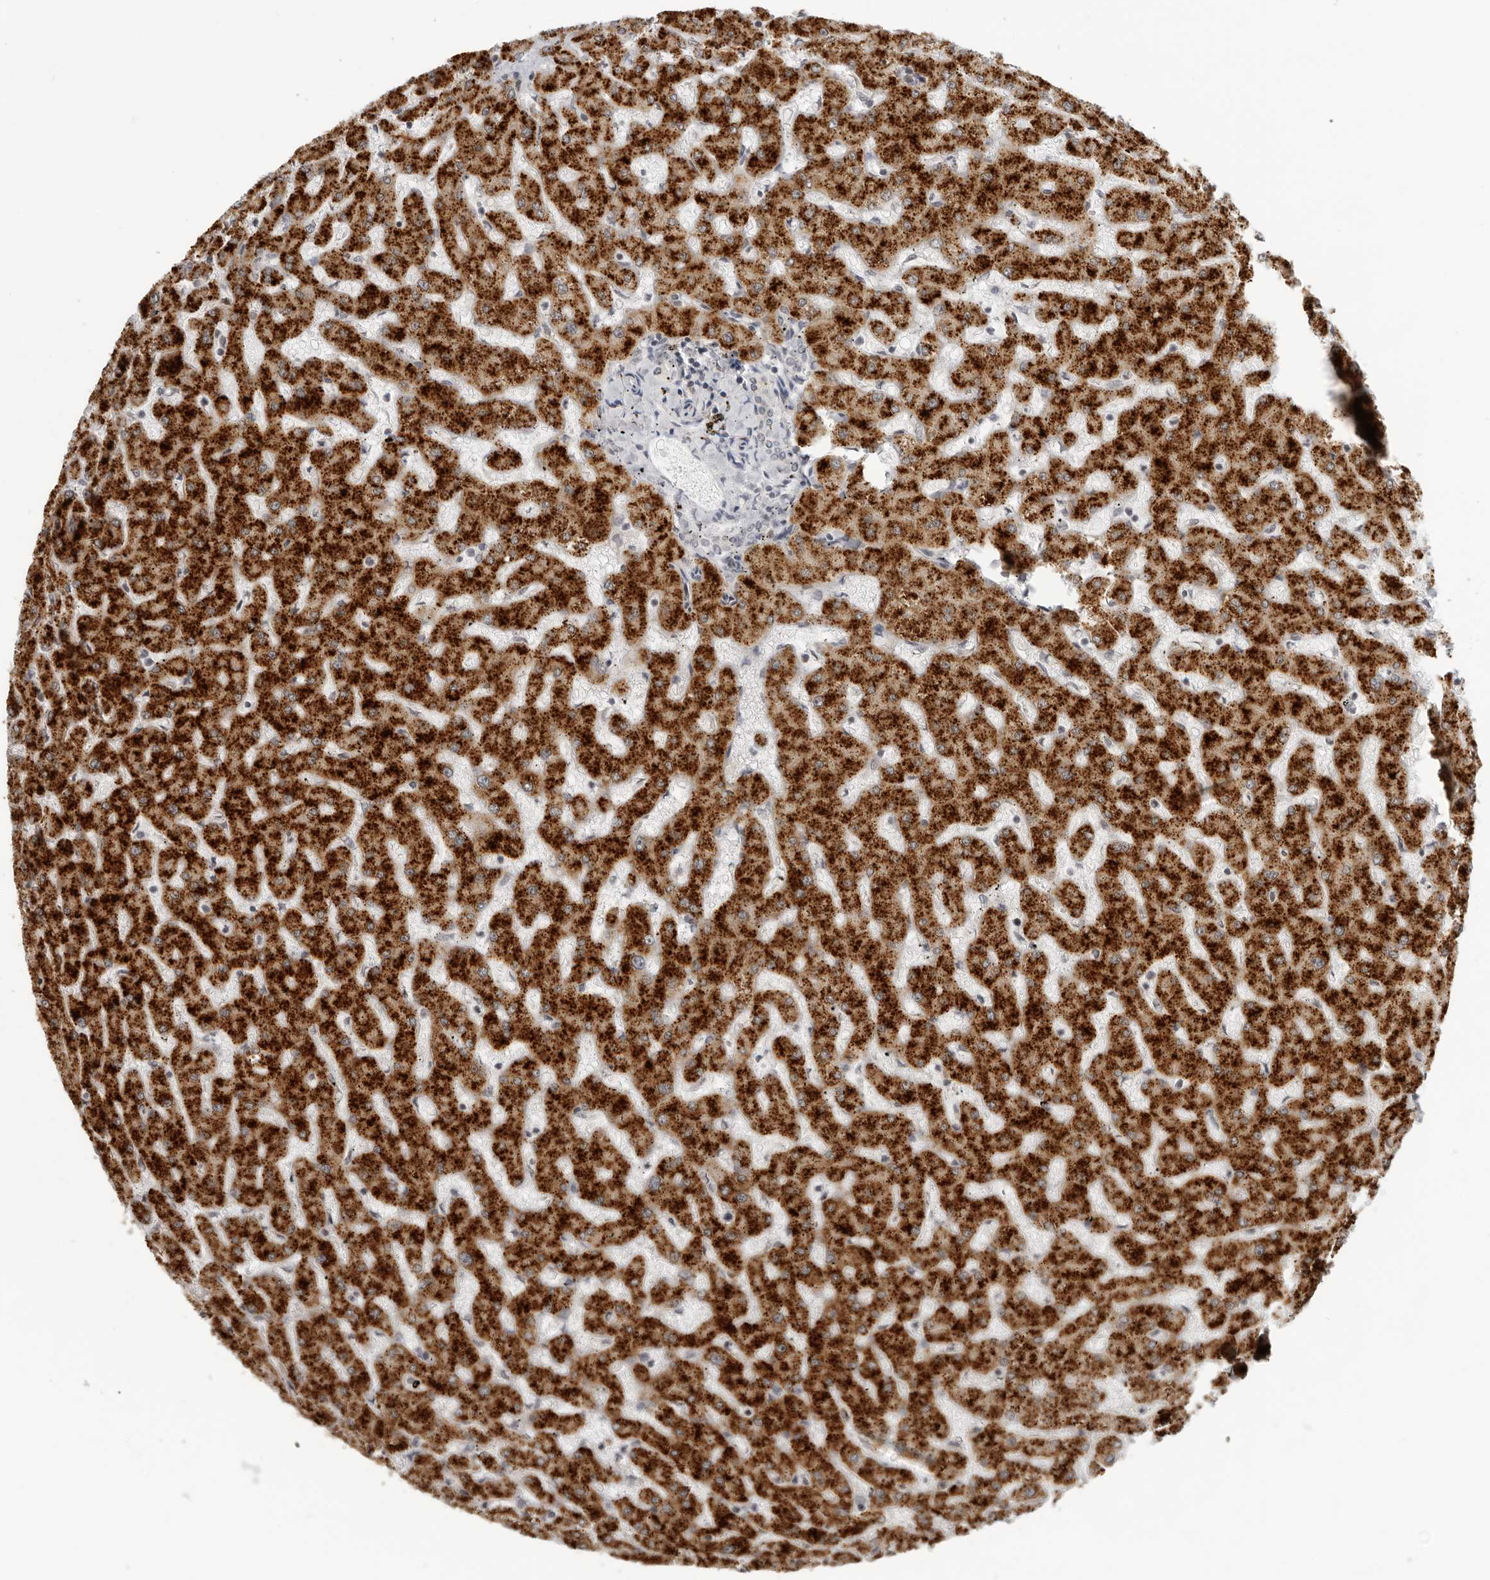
{"staining": {"intensity": "negative", "quantity": "none", "location": "none"}, "tissue": "liver", "cell_type": "Cholangiocytes", "image_type": "normal", "snomed": [{"axis": "morphology", "description": "Normal tissue, NOS"}, {"axis": "topography", "description": "Liver"}], "caption": "High power microscopy histopathology image of an immunohistochemistry (IHC) photomicrograph of benign liver, revealing no significant positivity in cholangiocytes.", "gene": "ACP6", "patient": {"sex": "female", "age": 63}}